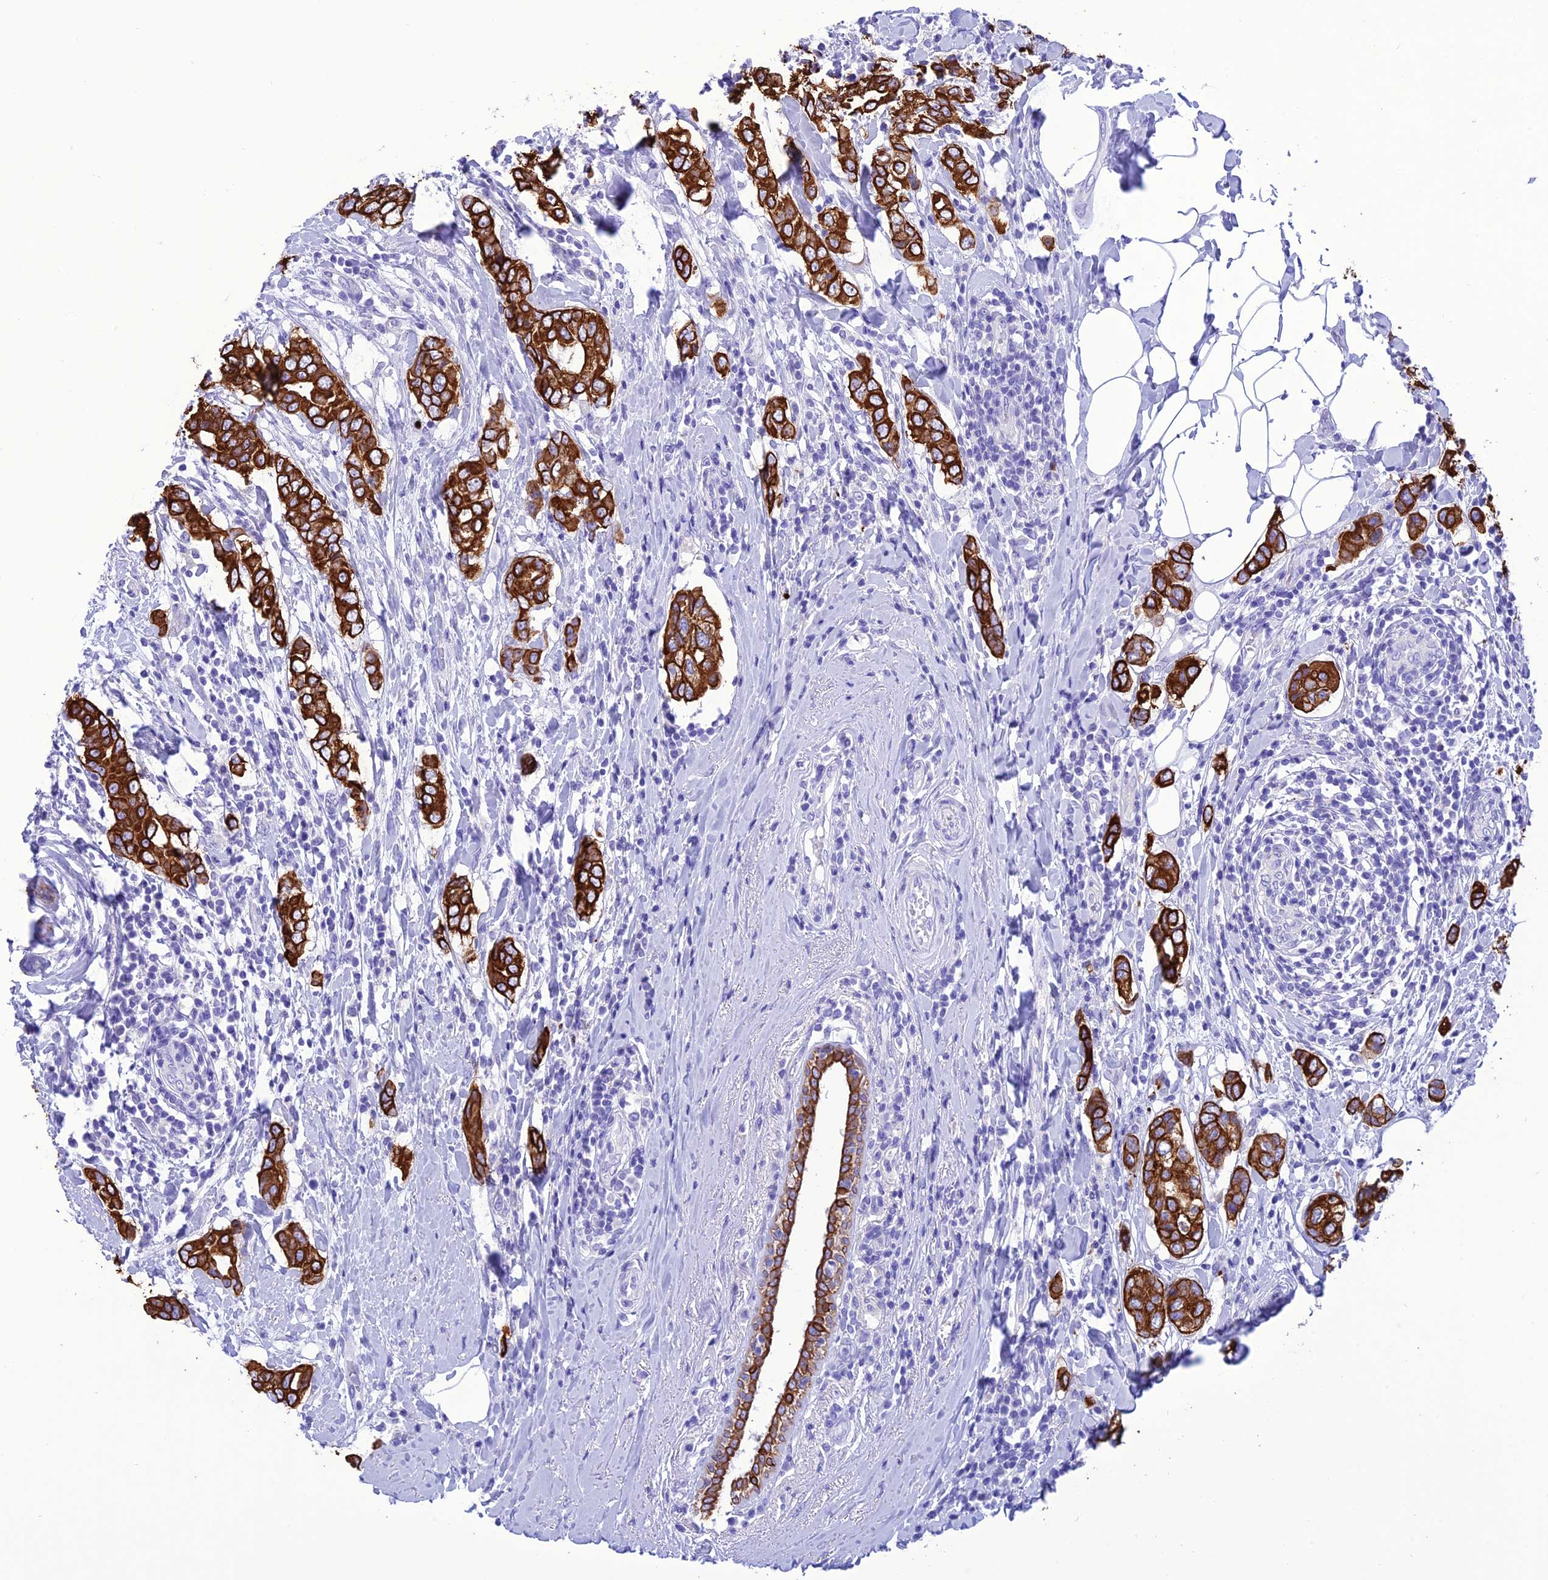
{"staining": {"intensity": "strong", "quantity": ">75%", "location": "cytoplasmic/membranous"}, "tissue": "breast cancer", "cell_type": "Tumor cells", "image_type": "cancer", "snomed": [{"axis": "morphology", "description": "Lobular carcinoma"}, {"axis": "topography", "description": "Breast"}], "caption": "A high-resolution micrograph shows immunohistochemistry (IHC) staining of breast cancer, which reveals strong cytoplasmic/membranous staining in about >75% of tumor cells.", "gene": "VPS52", "patient": {"sex": "female", "age": 51}}